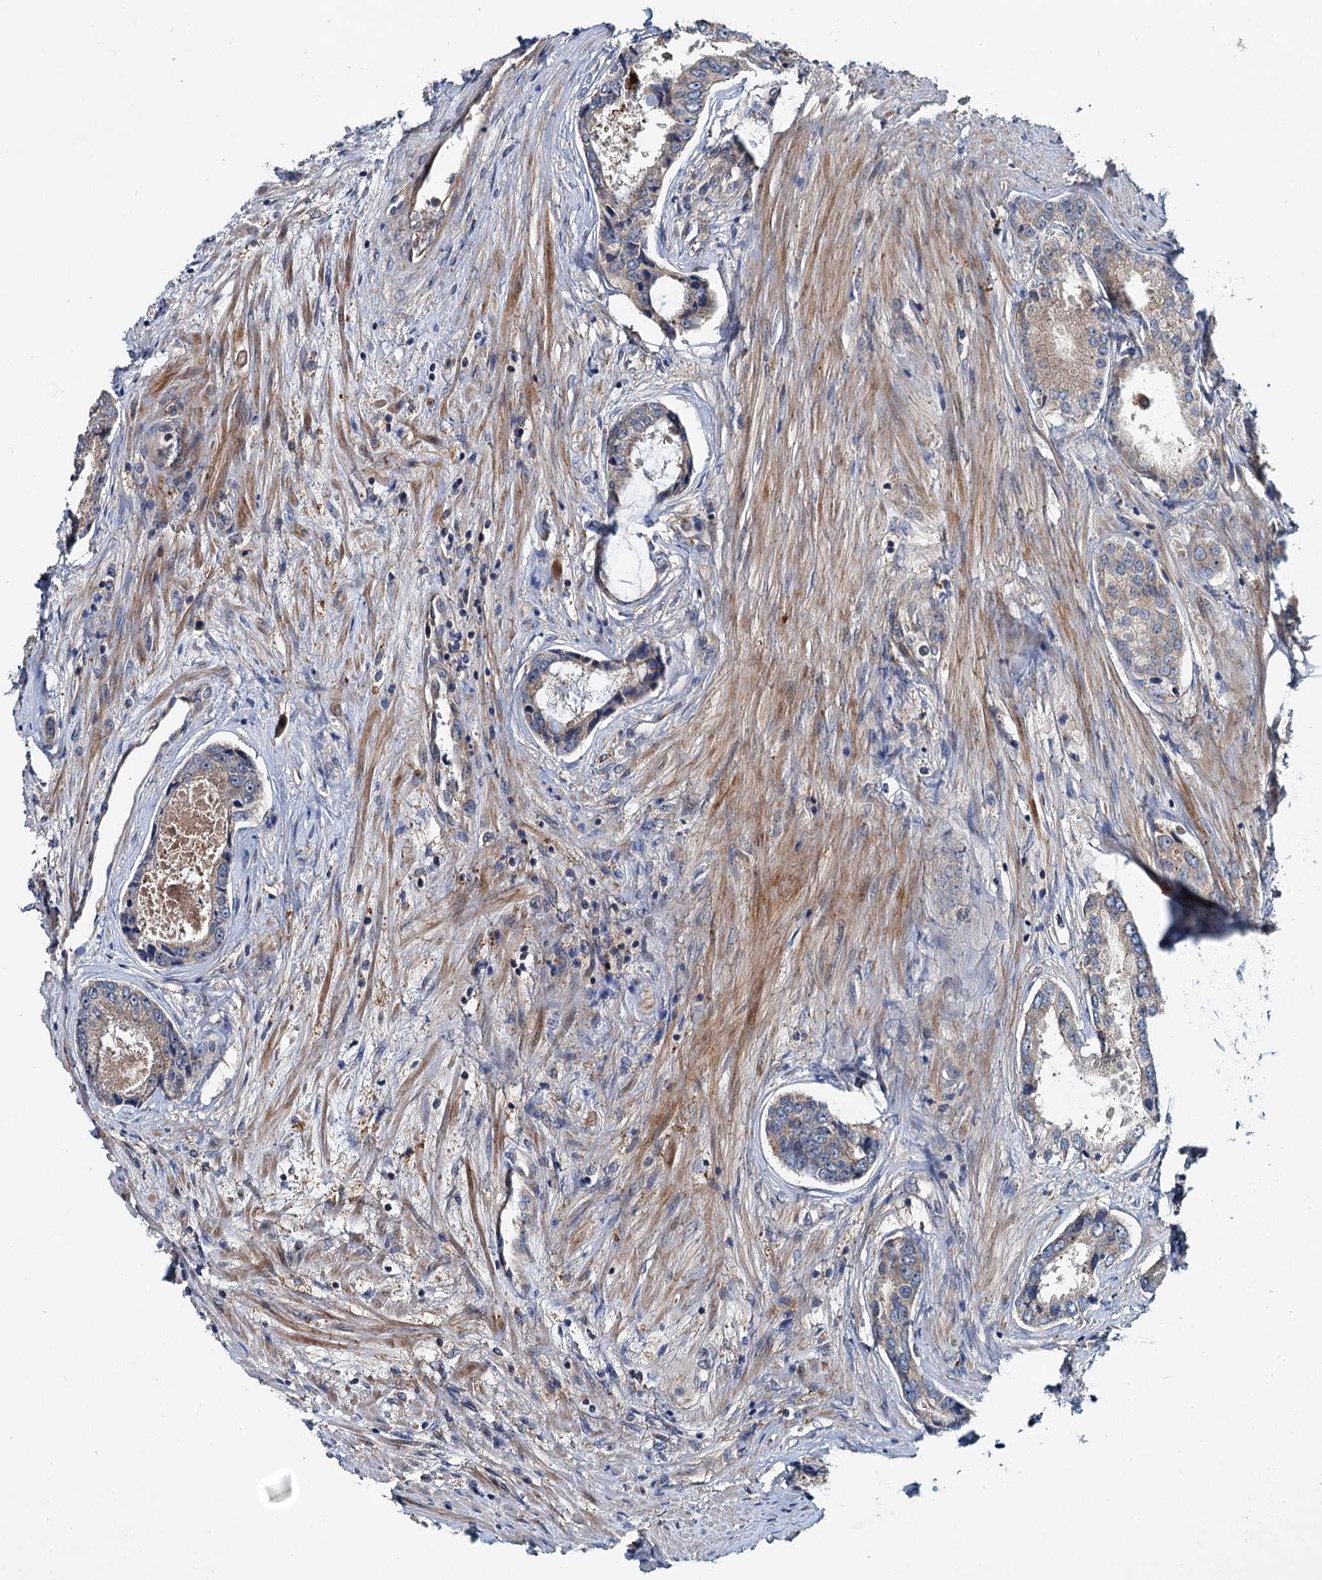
{"staining": {"intensity": "weak", "quantity": "25%-75%", "location": "cytoplasmic/membranous"}, "tissue": "prostate cancer", "cell_type": "Tumor cells", "image_type": "cancer", "snomed": [{"axis": "morphology", "description": "Adenocarcinoma, Low grade"}, {"axis": "topography", "description": "Prostate"}], "caption": "This is an image of immunohistochemistry staining of low-grade adenocarcinoma (prostate), which shows weak expression in the cytoplasmic/membranous of tumor cells.", "gene": "EFL1", "patient": {"sex": "male", "age": 68}}